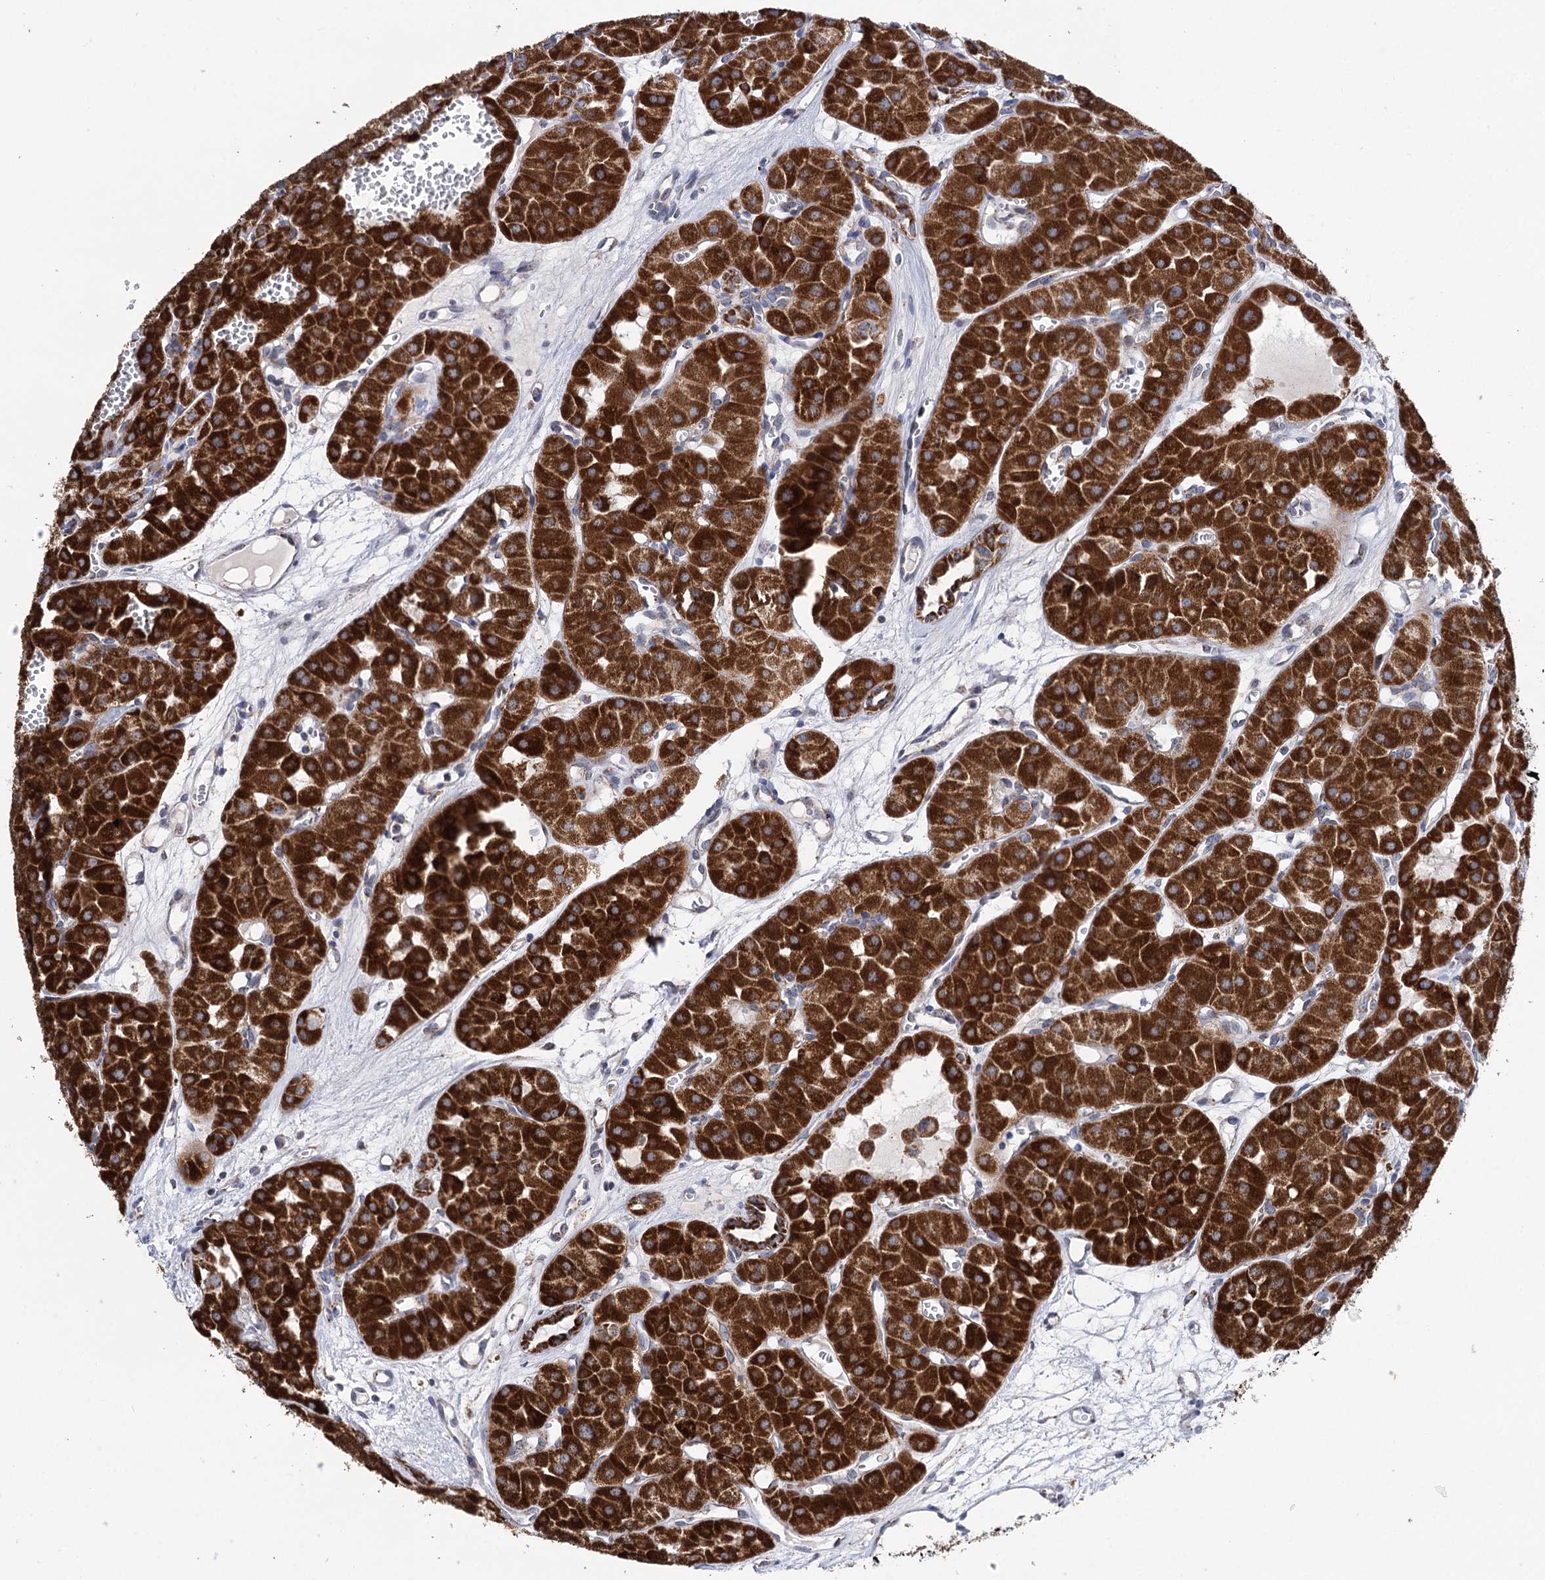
{"staining": {"intensity": "strong", "quantity": ">75%", "location": "cytoplasmic/membranous"}, "tissue": "renal cancer", "cell_type": "Tumor cells", "image_type": "cancer", "snomed": [{"axis": "morphology", "description": "Carcinoma, NOS"}, {"axis": "topography", "description": "Kidney"}], "caption": "High-power microscopy captured an immunohistochemistry histopathology image of renal cancer (carcinoma), revealing strong cytoplasmic/membranous staining in approximately >75% of tumor cells. (Stains: DAB in brown, nuclei in blue, Microscopy: brightfield microscopy at high magnification).", "gene": "SUCLA2", "patient": {"sex": "female", "age": 75}}